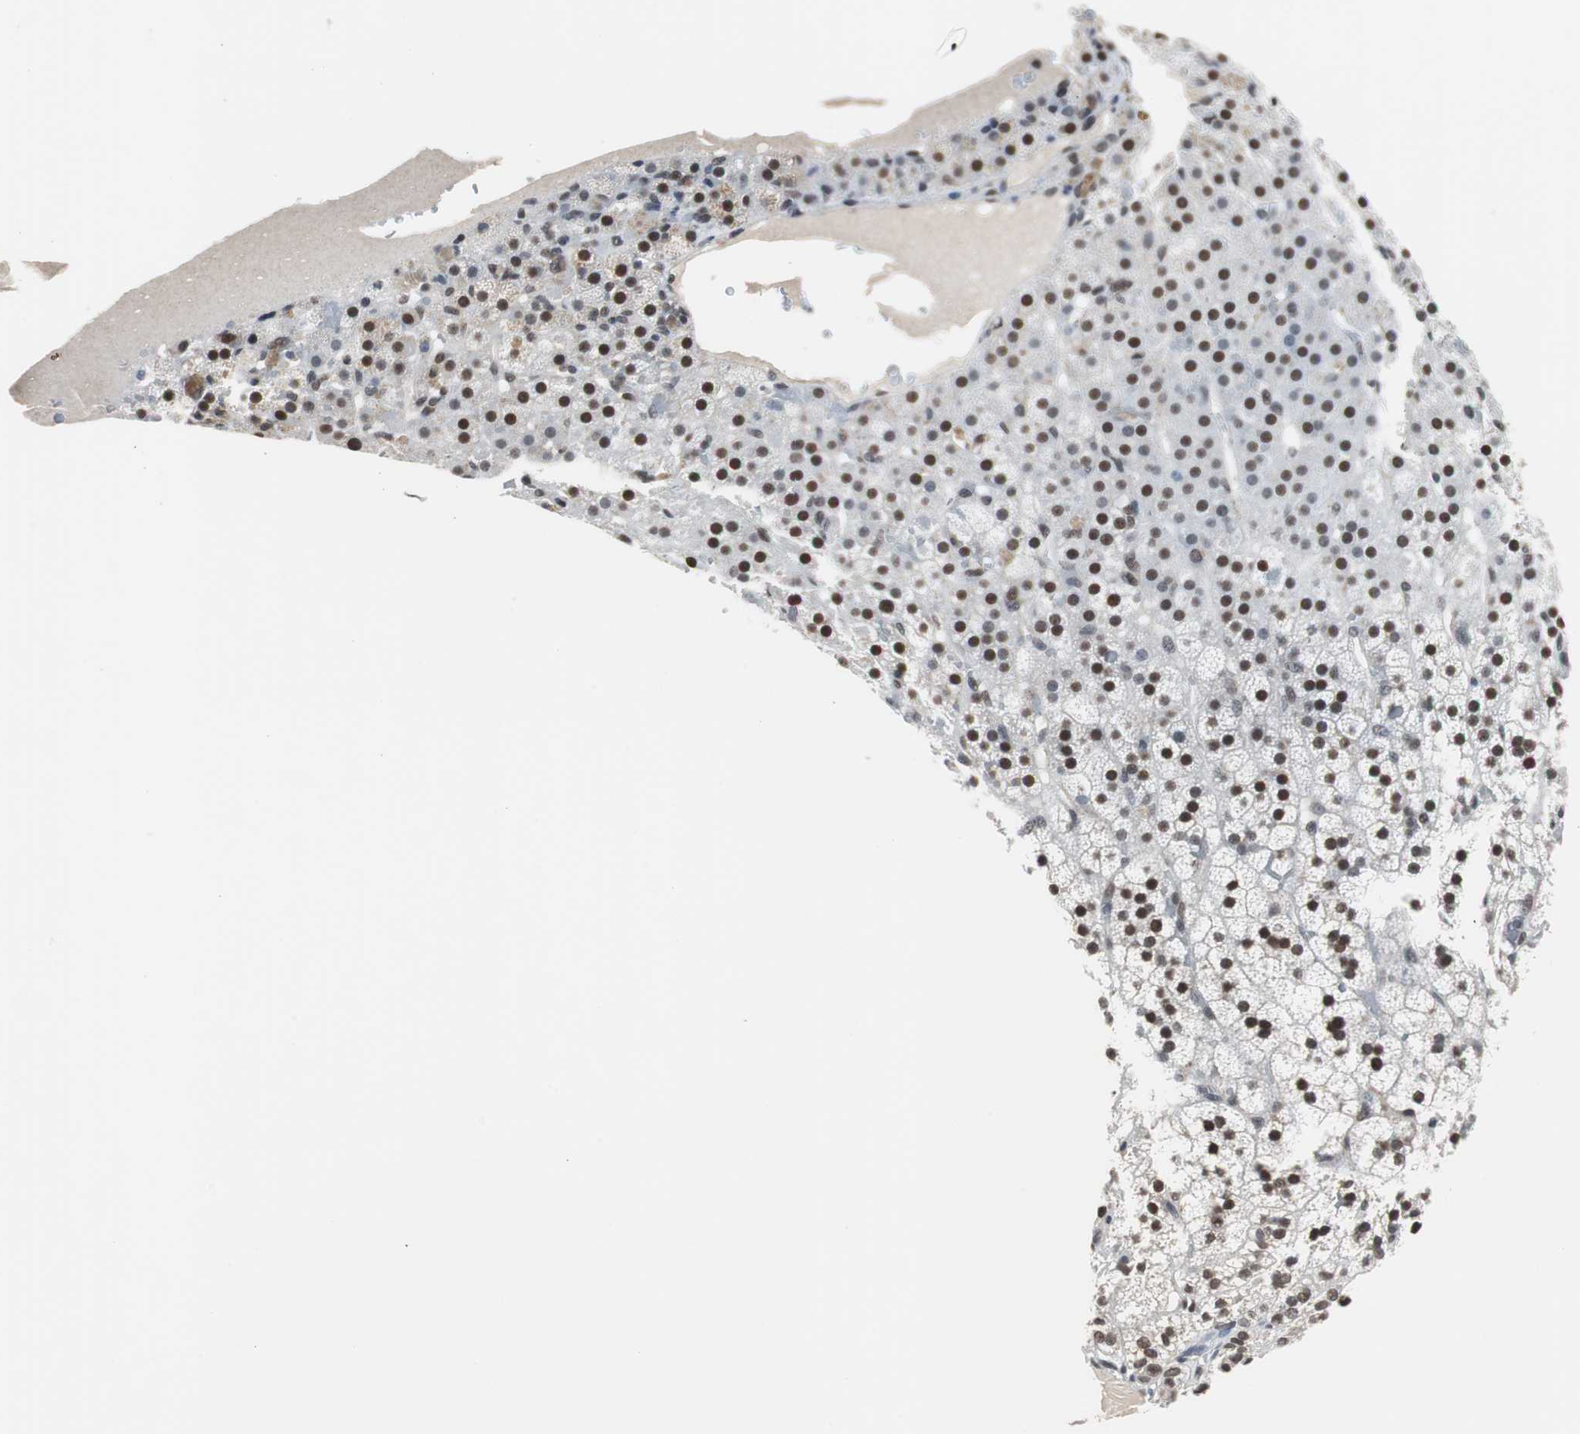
{"staining": {"intensity": "strong", "quantity": ">75%", "location": "nuclear"}, "tissue": "adrenal gland", "cell_type": "Glandular cells", "image_type": "normal", "snomed": [{"axis": "morphology", "description": "Normal tissue, NOS"}, {"axis": "topography", "description": "Adrenal gland"}], "caption": "Immunohistochemical staining of benign human adrenal gland reveals strong nuclear protein expression in approximately >75% of glandular cells.", "gene": "TAF7", "patient": {"sex": "male", "age": 35}}